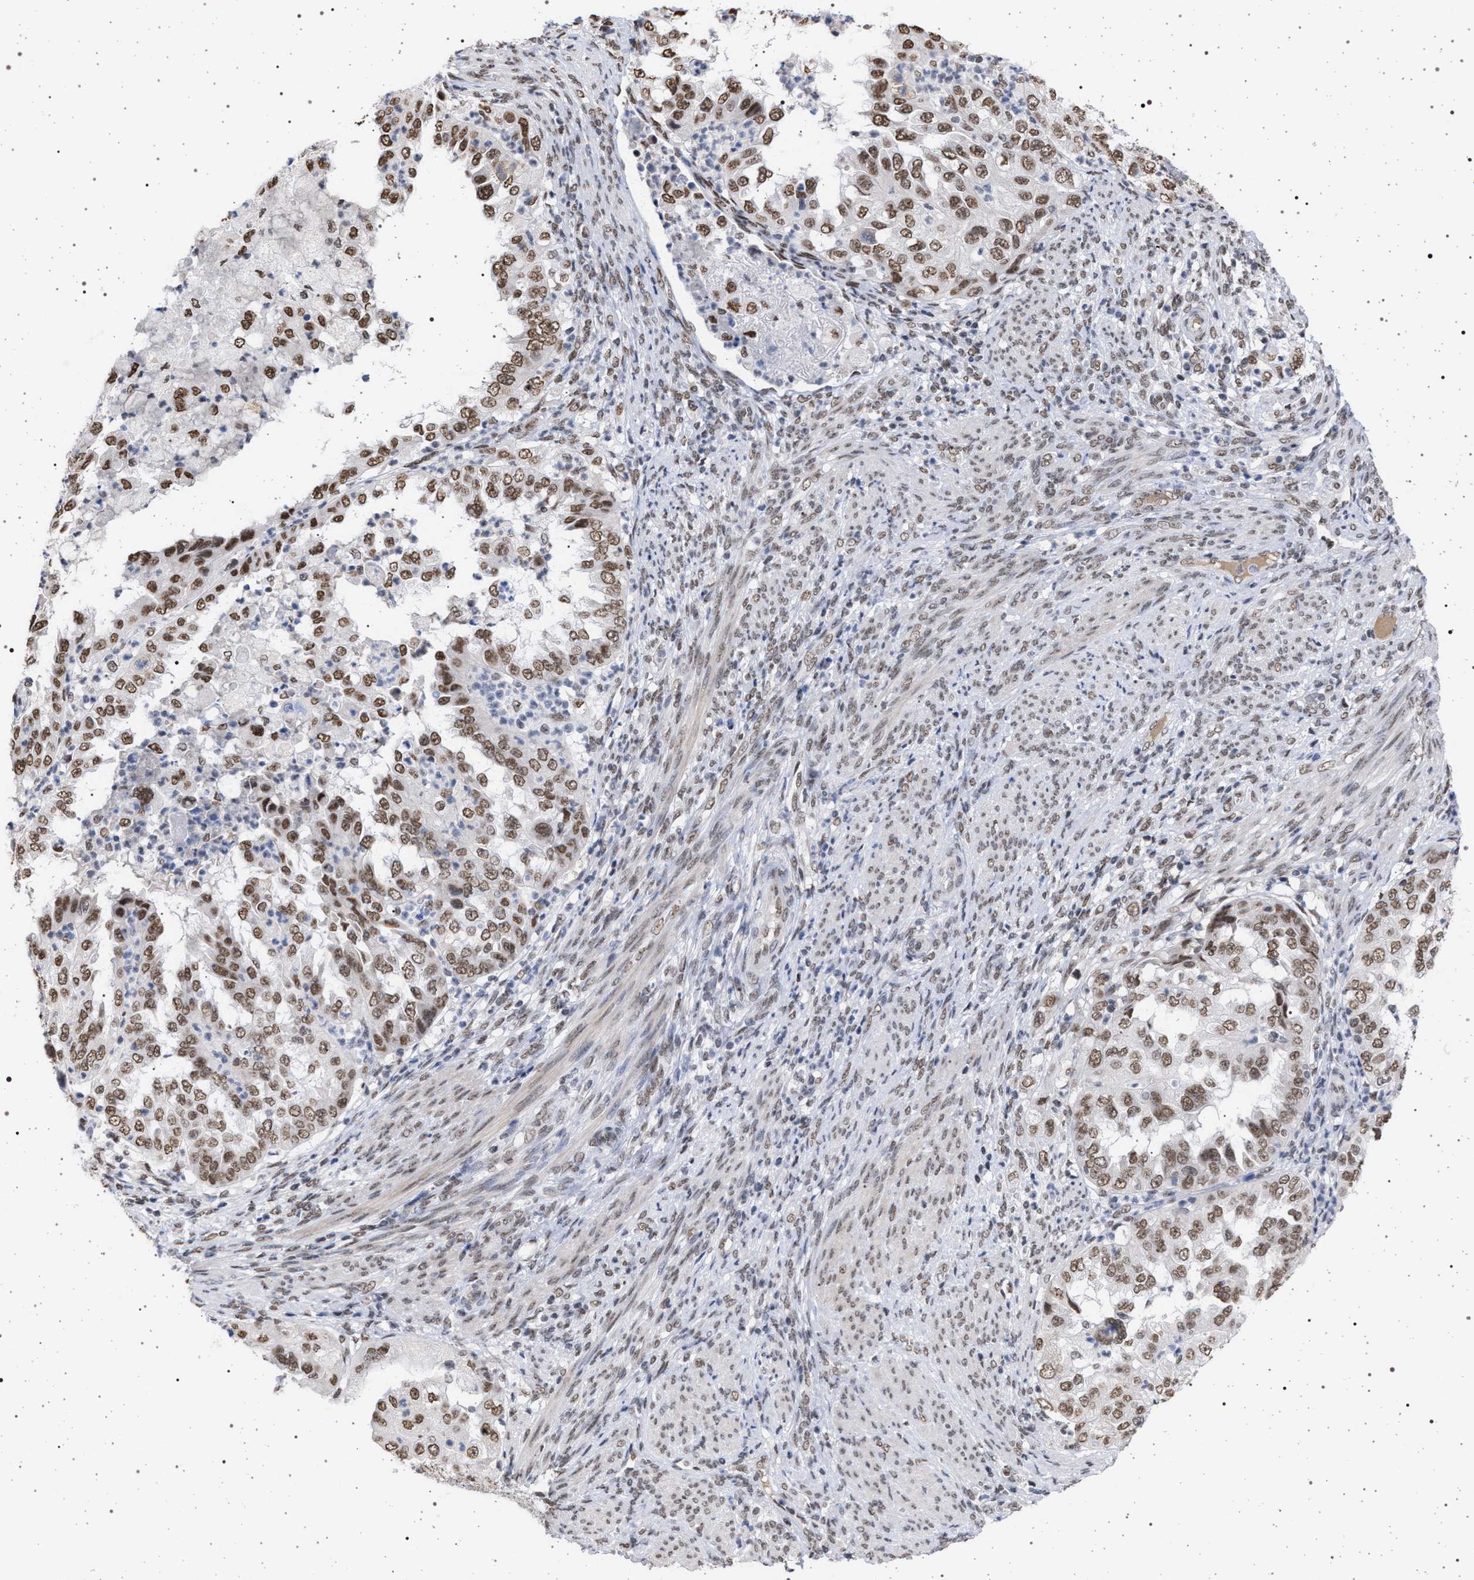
{"staining": {"intensity": "moderate", "quantity": ">75%", "location": "nuclear"}, "tissue": "endometrial cancer", "cell_type": "Tumor cells", "image_type": "cancer", "snomed": [{"axis": "morphology", "description": "Adenocarcinoma, NOS"}, {"axis": "topography", "description": "Endometrium"}], "caption": "Immunohistochemistry (IHC) (DAB) staining of endometrial cancer (adenocarcinoma) displays moderate nuclear protein staining in about >75% of tumor cells.", "gene": "PHF12", "patient": {"sex": "female", "age": 85}}